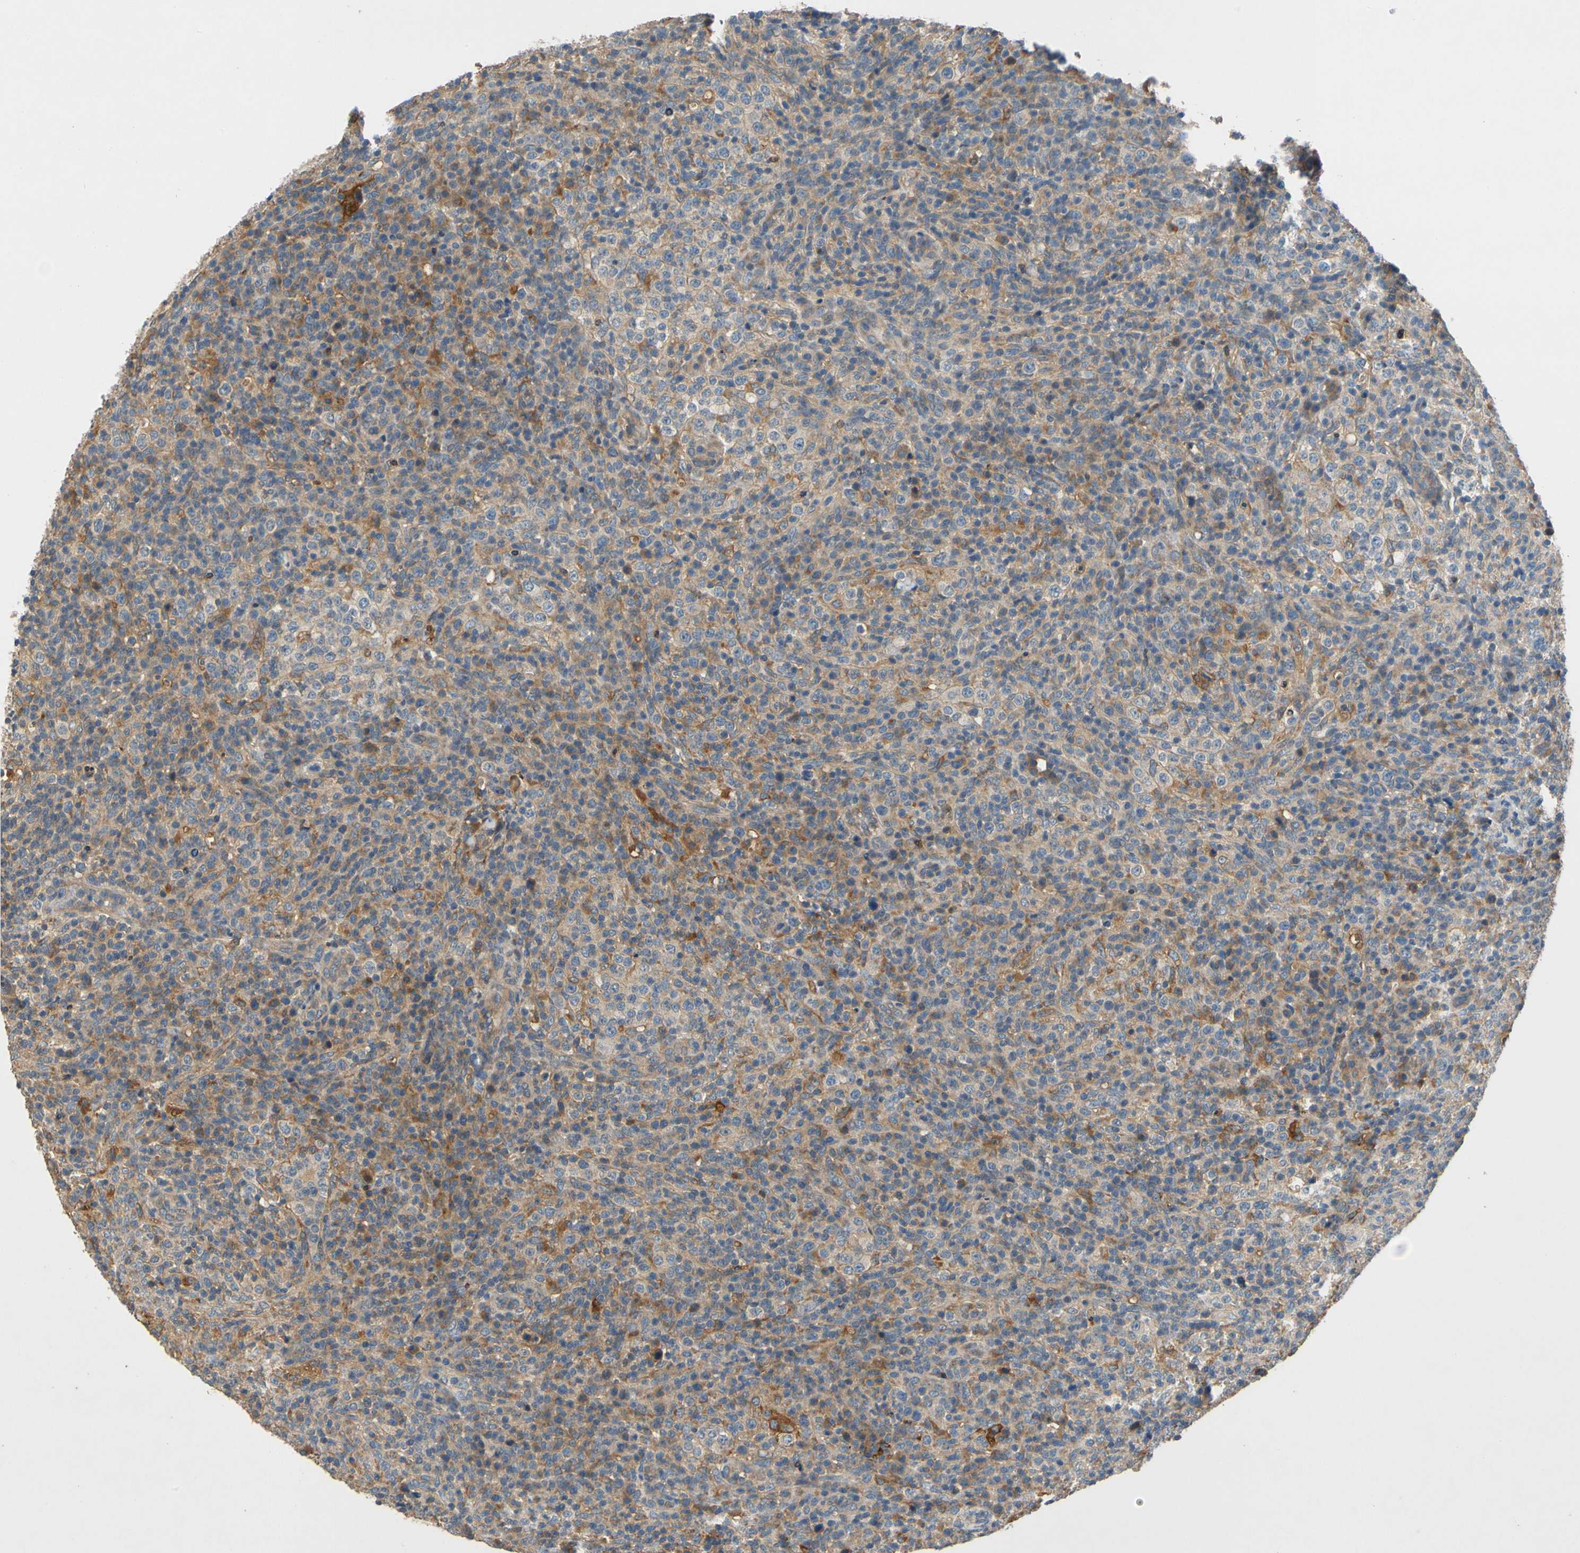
{"staining": {"intensity": "moderate", "quantity": "25%-75%", "location": "cytoplasmic/membranous"}, "tissue": "lymphoma", "cell_type": "Tumor cells", "image_type": "cancer", "snomed": [{"axis": "morphology", "description": "Malignant lymphoma, non-Hodgkin's type, High grade"}, {"axis": "topography", "description": "Lymph node"}], "caption": "A brown stain shows moderate cytoplasmic/membranous staining of a protein in human lymphoma tumor cells.", "gene": "USP46", "patient": {"sex": "female", "age": 76}}